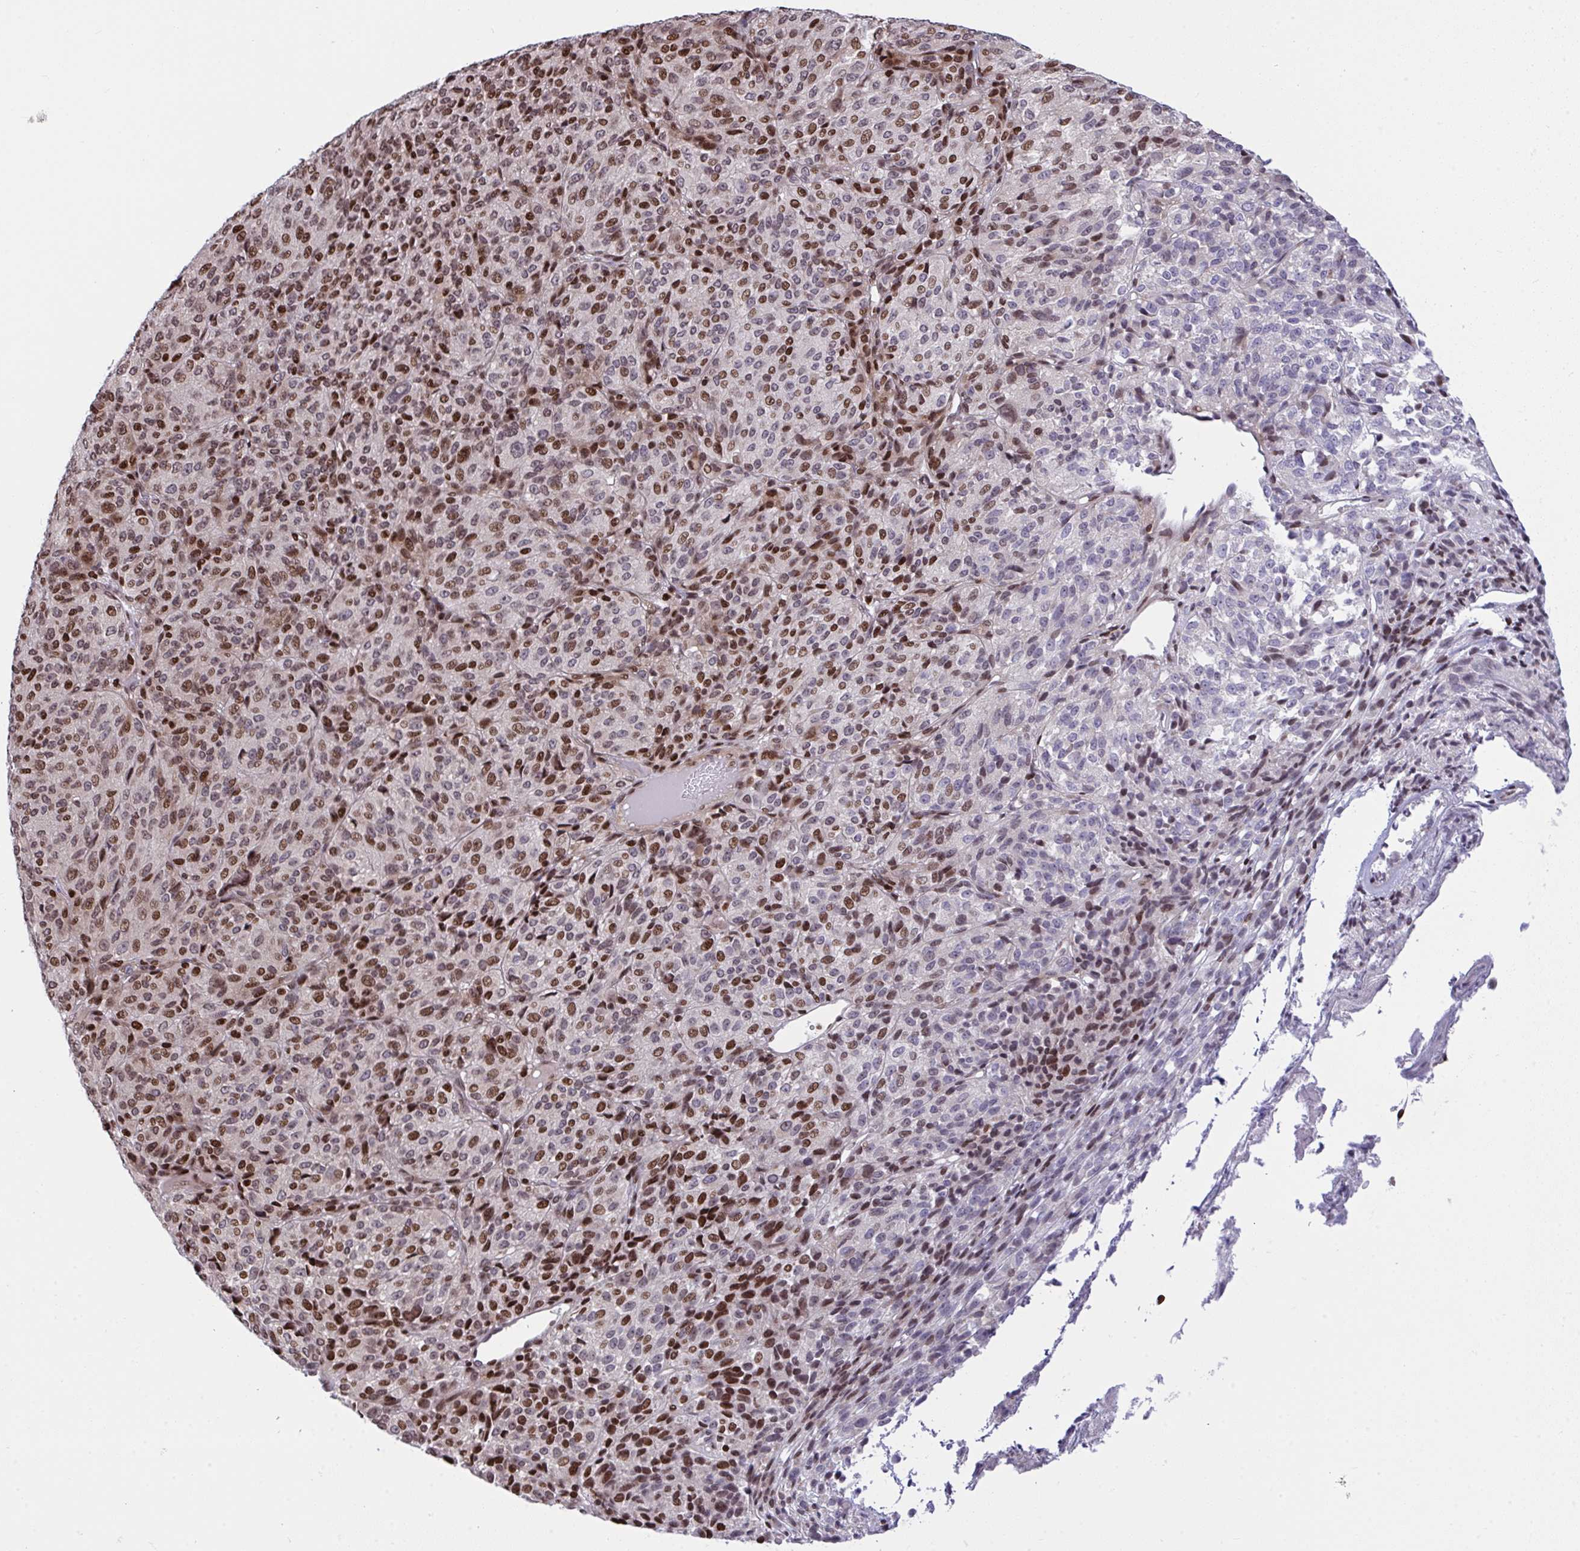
{"staining": {"intensity": "moderate", "quantity": "25%-75%", "location": "nuclear"}, "tissue": "melanoma", "cell_type": "Tumor cells", "image_type": "cancer", "snomed": [{"axis": "morphology", "description": "Malignant melanoma, Metastatic site"}, {"axis": "topography", "description": "Brain"}], "caption": "This photomicrograph demonstrates melanoma stained with immunohistochemistry to label a protein in brown. The nuclear of tumor cells show moderate positivity for the protein. Nuclei are counter-stained blue.", "gene": "RAPGEF5", "patient": {"sex": "female", "age": 56}}